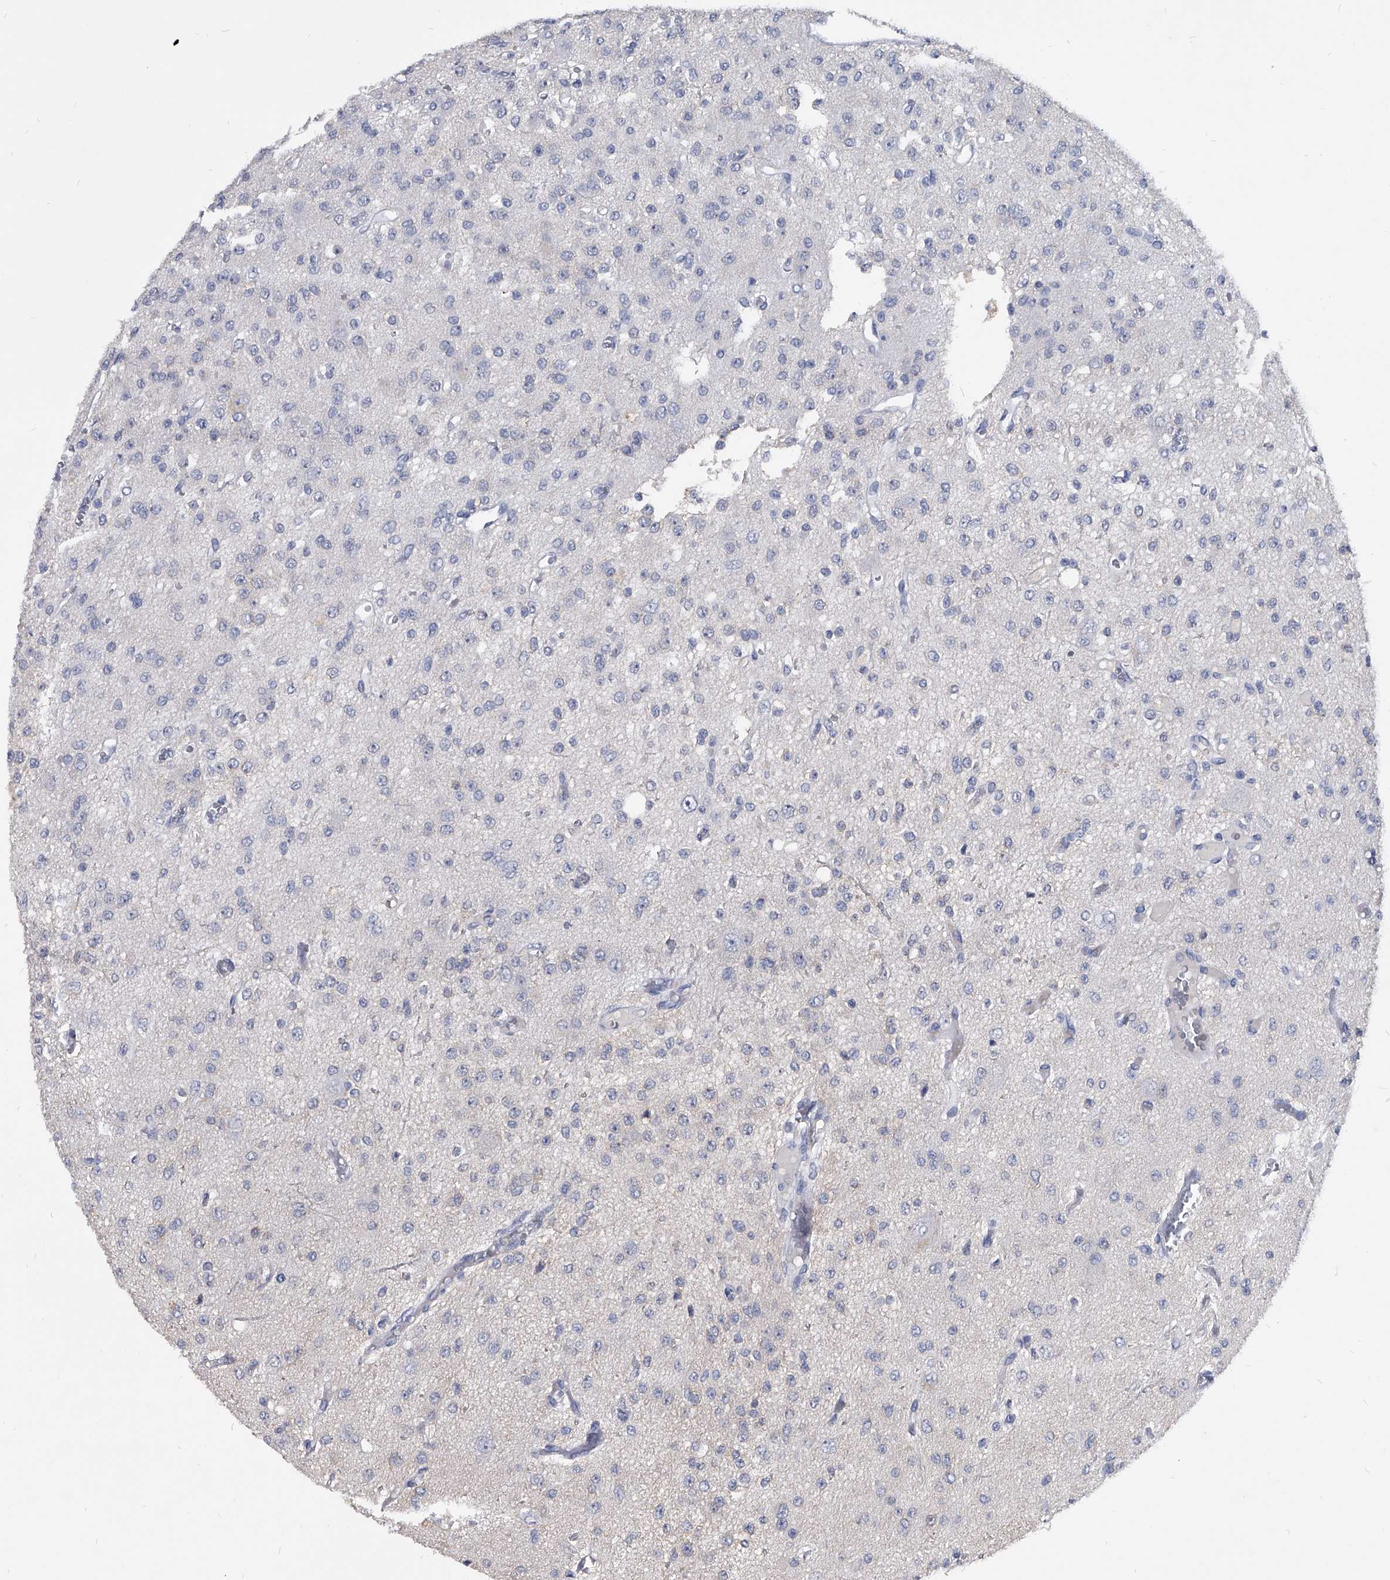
{"staining": {"intensity": "negative", "quantity": "none", "location": "none"}, "tissue": "glioma", "cell_type": "Tumor cells", "image_type": "cancer", "snomed": [{"axis": "morphology", "description": "Glioma, malignant, Low grade"}, {"axis": "topography", "description": "Brain"}], "caption": "A high-resolution photomicrograph shows immunohistochemistry staining of malignant low-grade glioma, which shows no significant staining in tumor cells. (DAB (3,3'-diaminobenzidine) IHC, high magnification).", "gene": "BCAS1", "patient": {"sex": "male", "age": 38}}